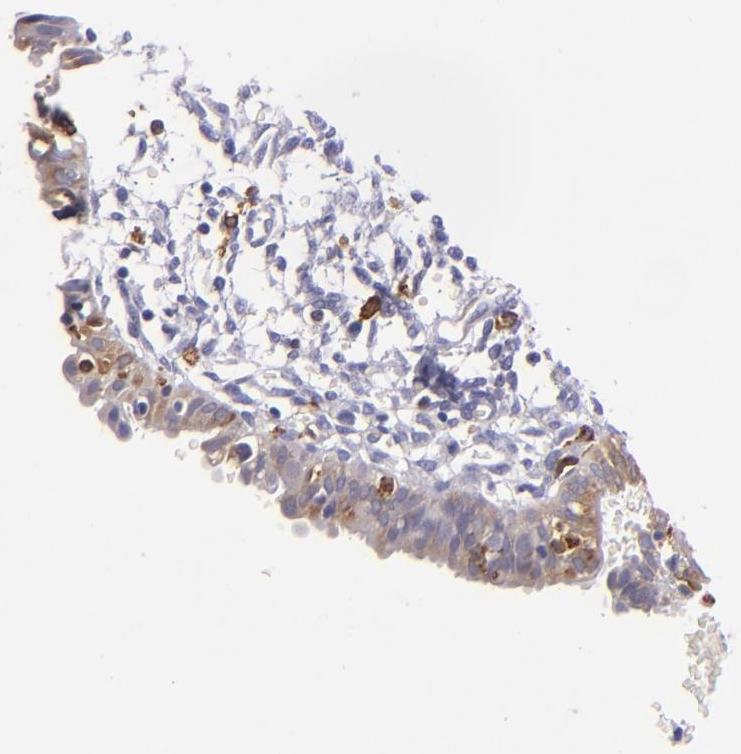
{"staining": {"intensity": "negative", "quantity": "none", "location": "none"}, "tissue": "endometrium", "cell_type": "Cells in endometrial stroma", "image_type": "normal", "snomed": [{"axis": "morphology", "description": "Normal tissue, NOS"}, {"axis": "topography", "description": "Endometrium"}], "caption": "Cells in endometrial stroma show no significant staining in unremarkable endometrium. (DAB immunohistochemistry, high magnification).", "gene": "CD74", "patient": {"sex": "female", "age": 61}}